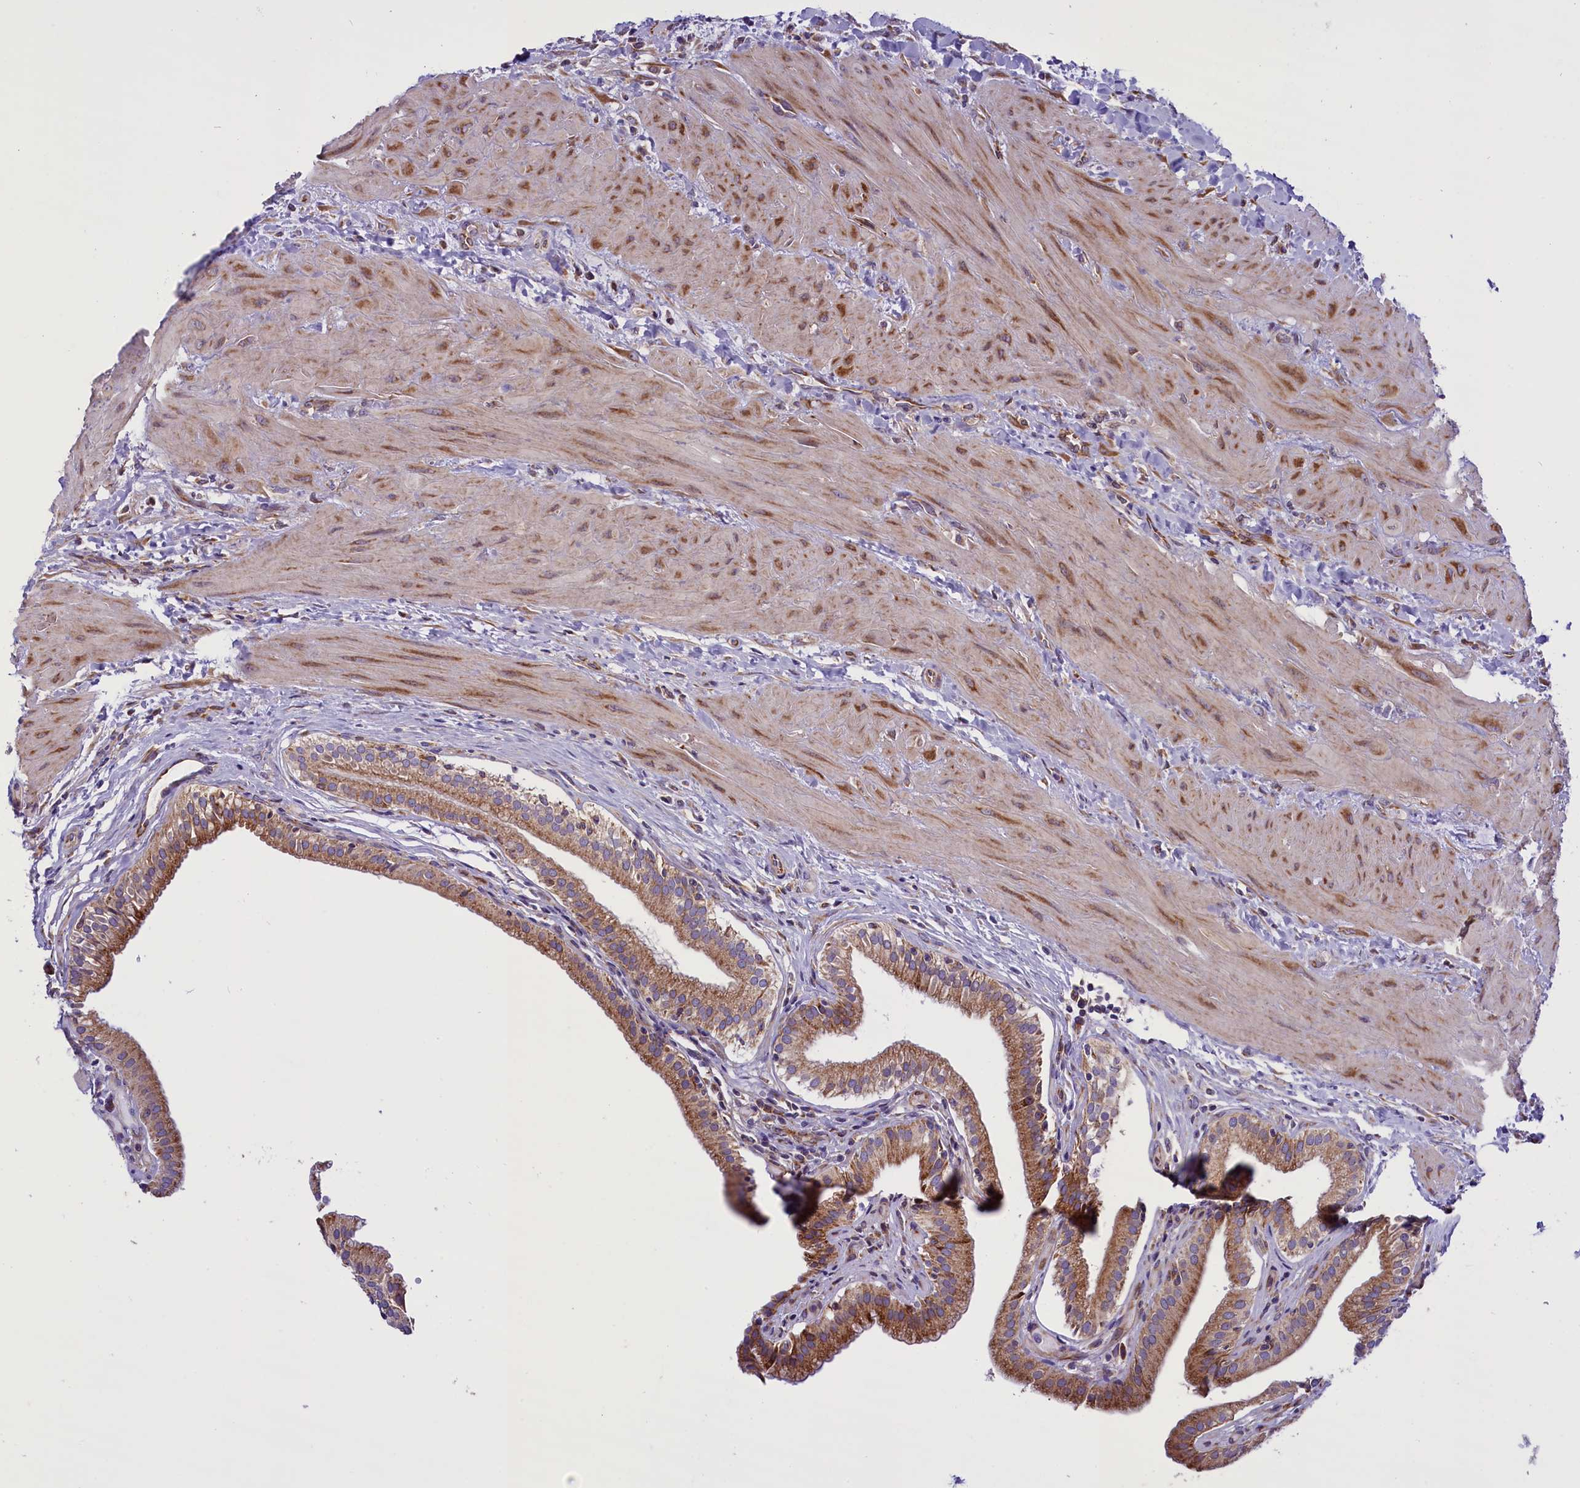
{"staining": {"intensity": "moderate", "quantity": ">75%", "location": "cytoplasmic/membranous"}, "tissue": "gallbladder", "cell_type": "Glandular cells", "image_type": "normal", "snomed": [{"axis": "morphology", "description": "Normal tissue, NOS"}, {"axis": "topography", "description": "Gallbladder"}], "caption": "IHC of benign gallbladder displays medium levels of moderate cytoplasmic/membranous expression in approximately >75% of glandular cells. The protein is stained brown, and the nuclei are stained in blue (DAB (3,3'-diaminobenzidine) IHC with brightfield microscopy, high magnification).", "gene": "PTPRU", "patient": {"sex": "male", "age": 24}}